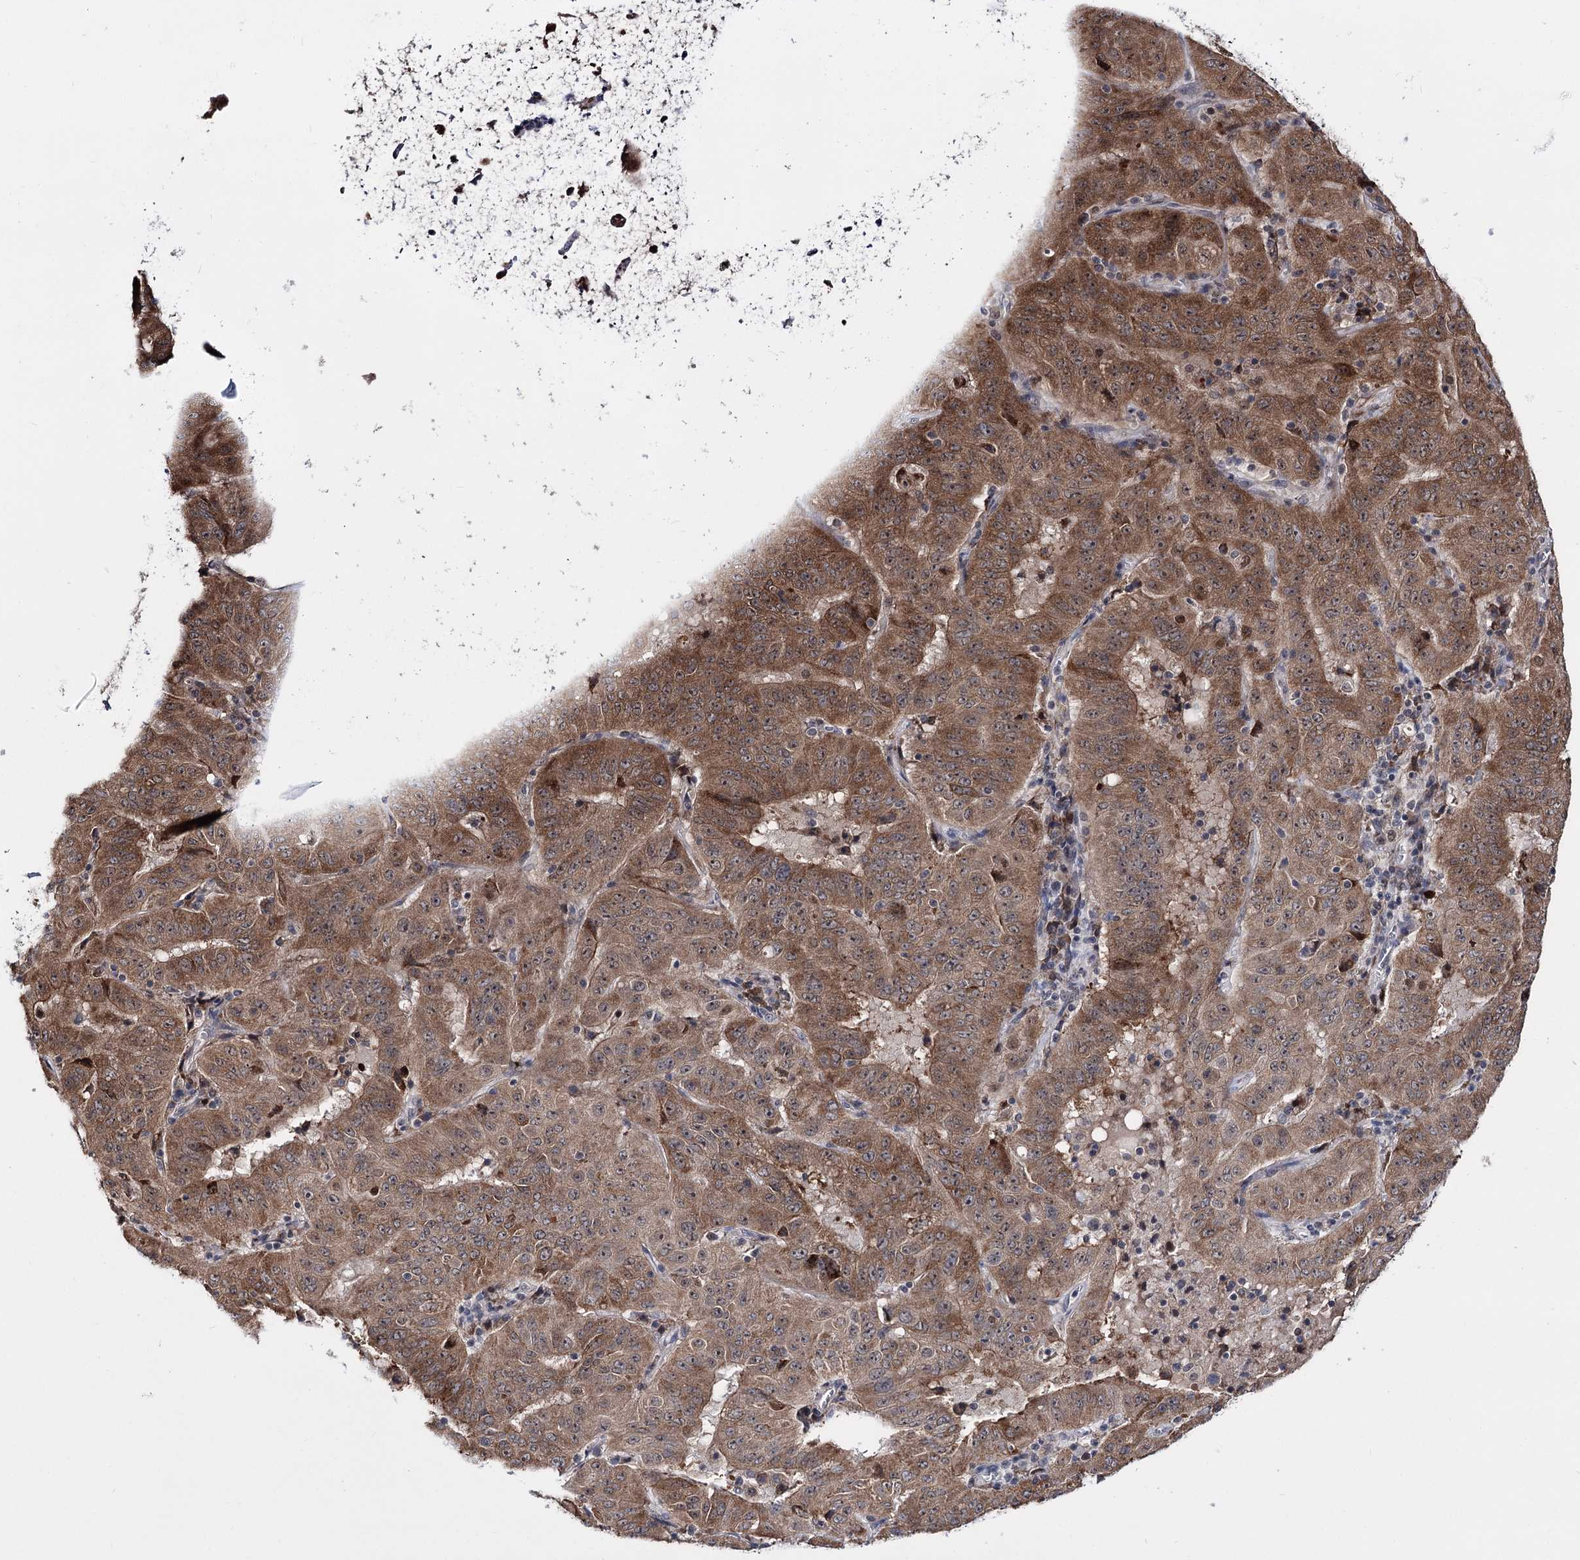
{"staining": {"intensity": "strong", "quantity": ">75%", "location": "cytoplasmic/membranous"}, "tissue": "pancreatic cancer", "cell_type": "Tumor cells", "image_type": "cancer", "snomed": [{"axis": "morphology", "description": "Adenocarcinoma, NOS"}, {"axis": "topography", "description": "Pancreas"}], "caption": "Strong cytoplasmic/membranous staining for a protein is present in about >75% of tumor cells of pancreatic adenocarcinoma using IHC.", "gene": "PPRC1", "patient": {"sex": "male", "age": 63}}